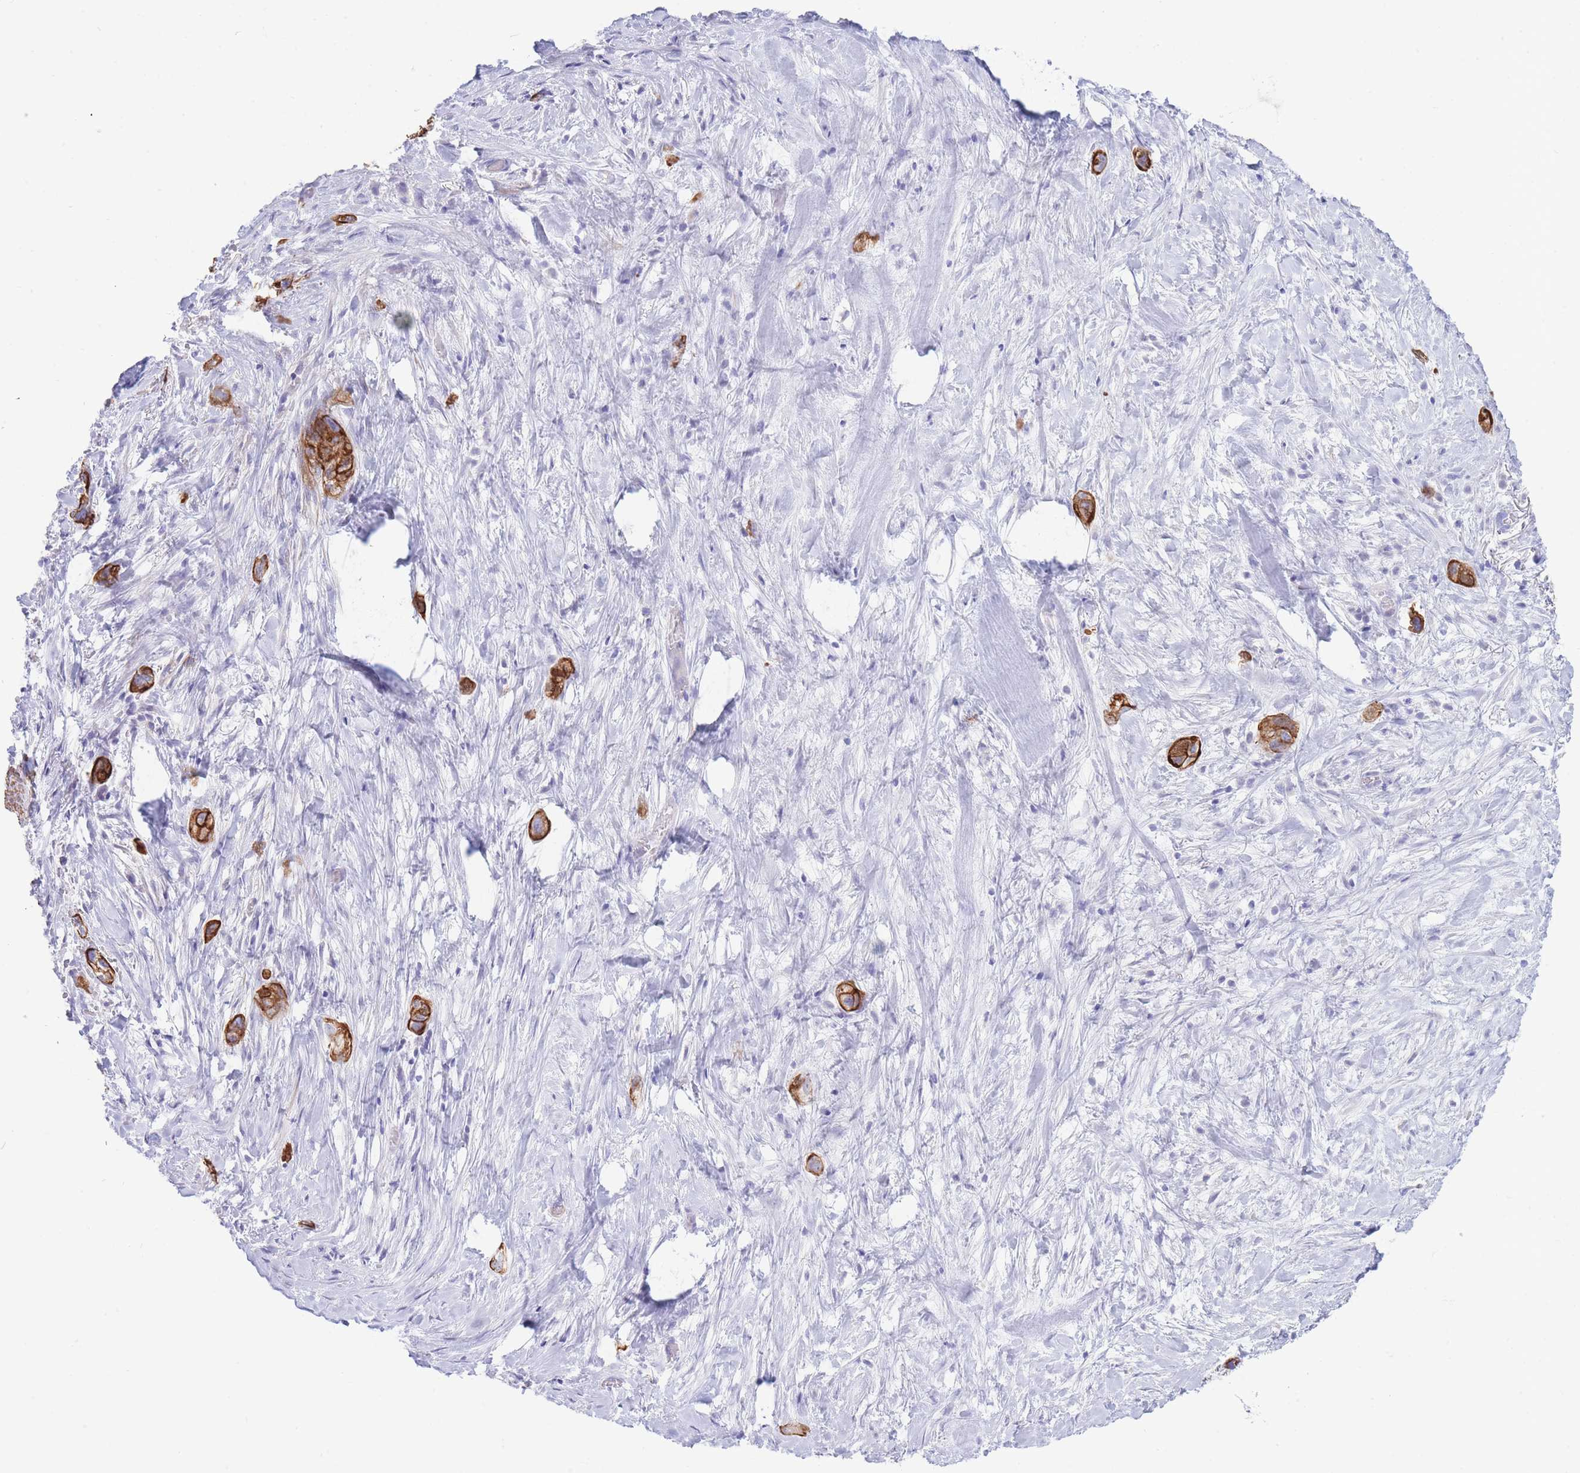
{"staining": {"intensity": "strong", "quantity": ">75%", "location": "cytoplasmic/membranous"}, "tissue": "stomach cancer", "cell_type": "Tumor cells", "image_type": "cancer", "snomed": [{"axis": "morphology", "description": "Adenocarcinoma, NOS"}, {"axis": "topography", "description": "Stomach"}, {"axis": "topography", "description": "Stomach, lower"}], "caption": "Adenocarcinoma (stomach) stained for a protein exhibits strong cytoplasmic/membranous positivity in tumor cells. (DAB IHC with brightfield microscopy, high magnification).", "gene": "VWA8", "patient": {"sex": "female", "age": 48}}